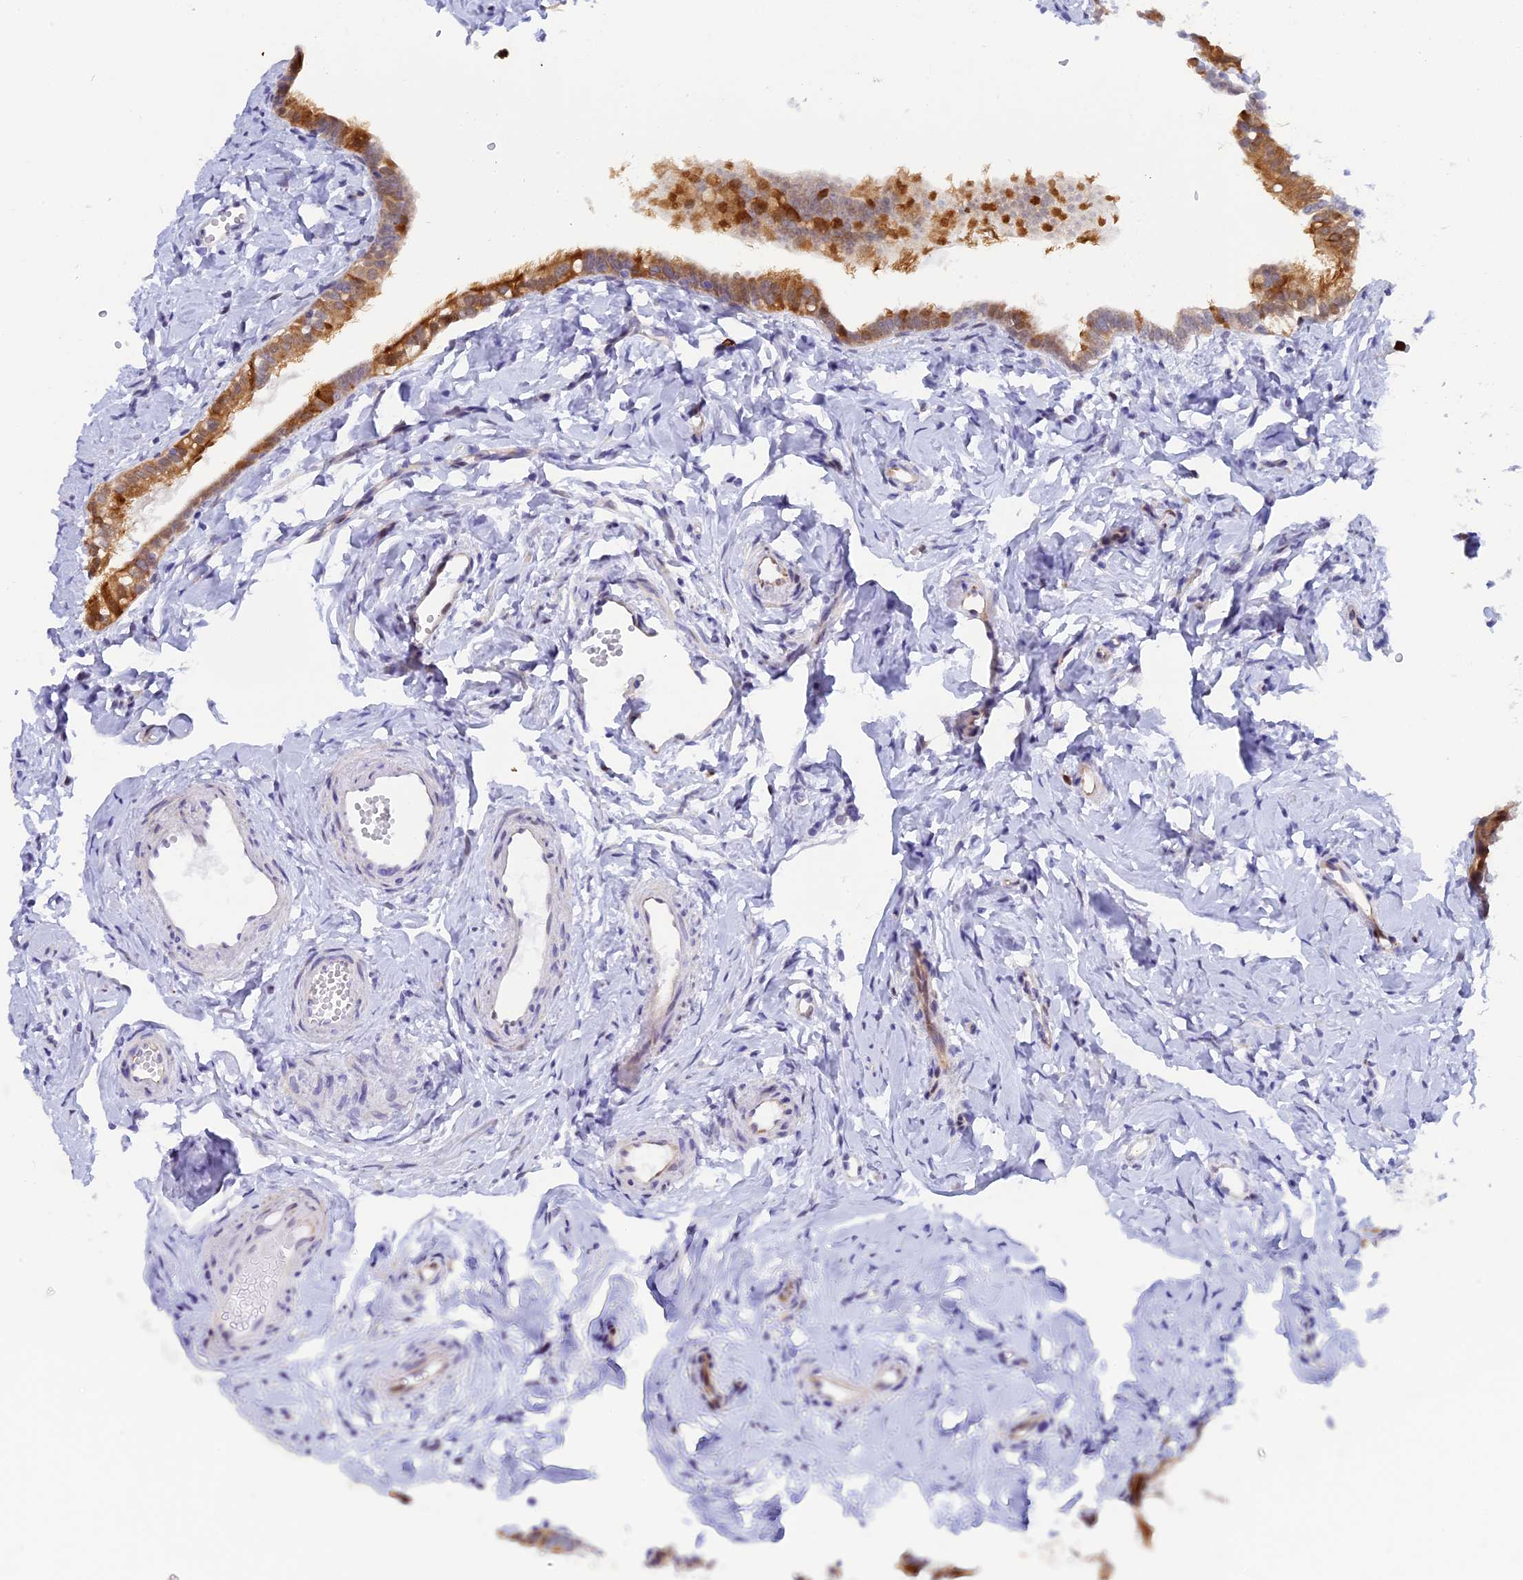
{"staining": {"intensity": "moderate", "quantity": "25%-75%", "location": "cytoplasmic/membranous"}, "tissue": "fallopian tube", "cell_type": "Glandular cells", "image_type": "normal", "snomed": [{"axis": "morphology", "description": "Normal tissue, NOS"}, {"axis": "topography", "description": "Fallopian tube"}], "caption": "DAB immunohistochemical staining of benign fallopian tube reveals moderate cytoplasmic/membranous protein positivity in about 25%-75% of glandular cells. Using DAB (3,3'-diaminobenzidine) (brown) and hematoxylin (blue) stains, captured at high magnification using brightfield microscopy.", "gene": "SLC26A1", "patient": {"sex": "female", "age": 66}}